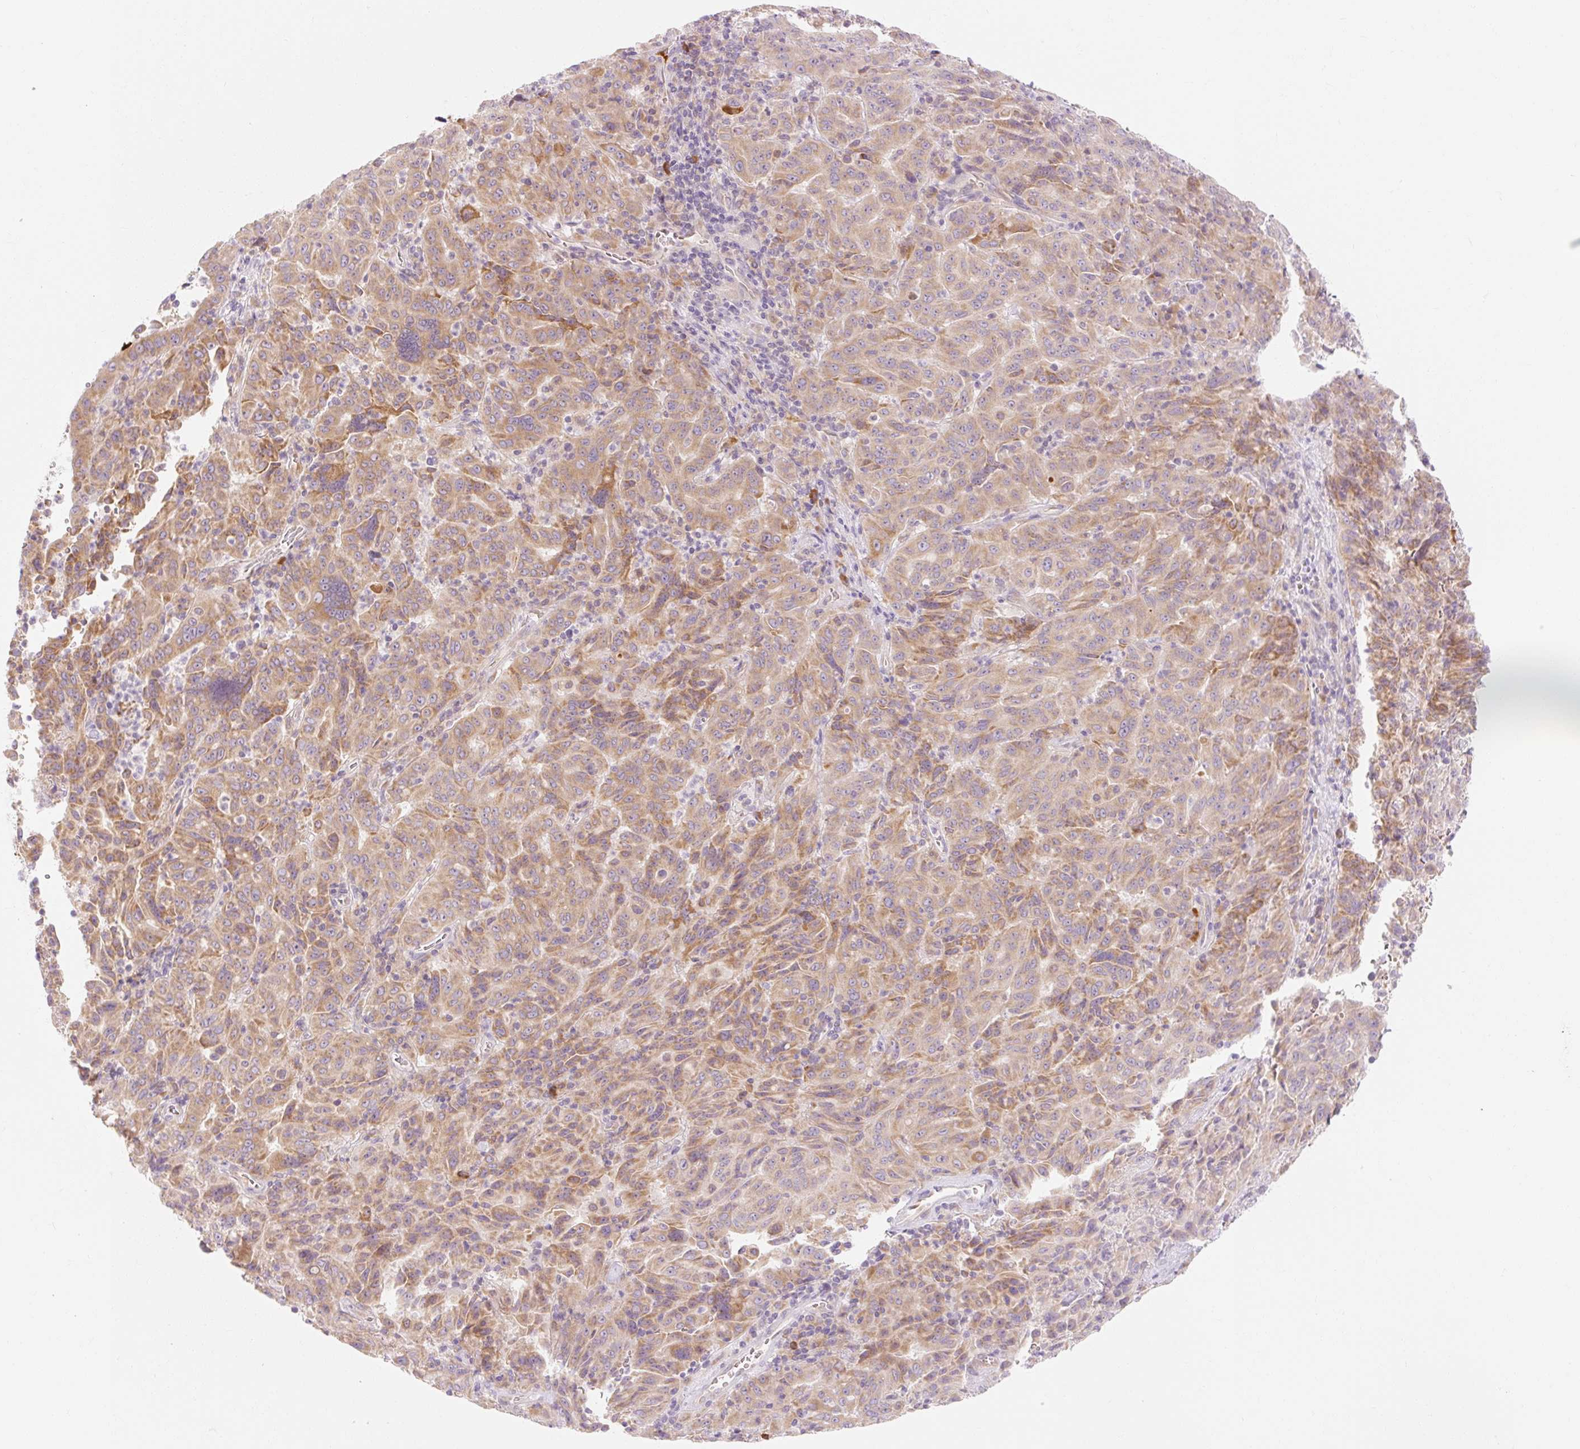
{"staining": {"intensity": "moderate", "quantity": ">75%", "location": "cytoplasmic/membranous"}, "tissue": "pancreatic cancer", "cell_type": "Tumor cells", "image_type": "cancer", "snomed": [{"axis": "morphology", "description": "Adenocarcinoma, NOS"}, {"axis": "topography", "description": "Pancreas"}], "caption": "Immunohistochemistry photomicrograph of neoplastic tissue: pancreatic cancer stained using immunohistochemistry (IHC) reveals medium levels of moderate protein expression localized specifically in the cytoplasmic/membranous of tumor cells, appearing as a cytoplasmic/membranous brown color.", "gene": "MYO1D", "patient": {"sex": "male", "age": 63}}